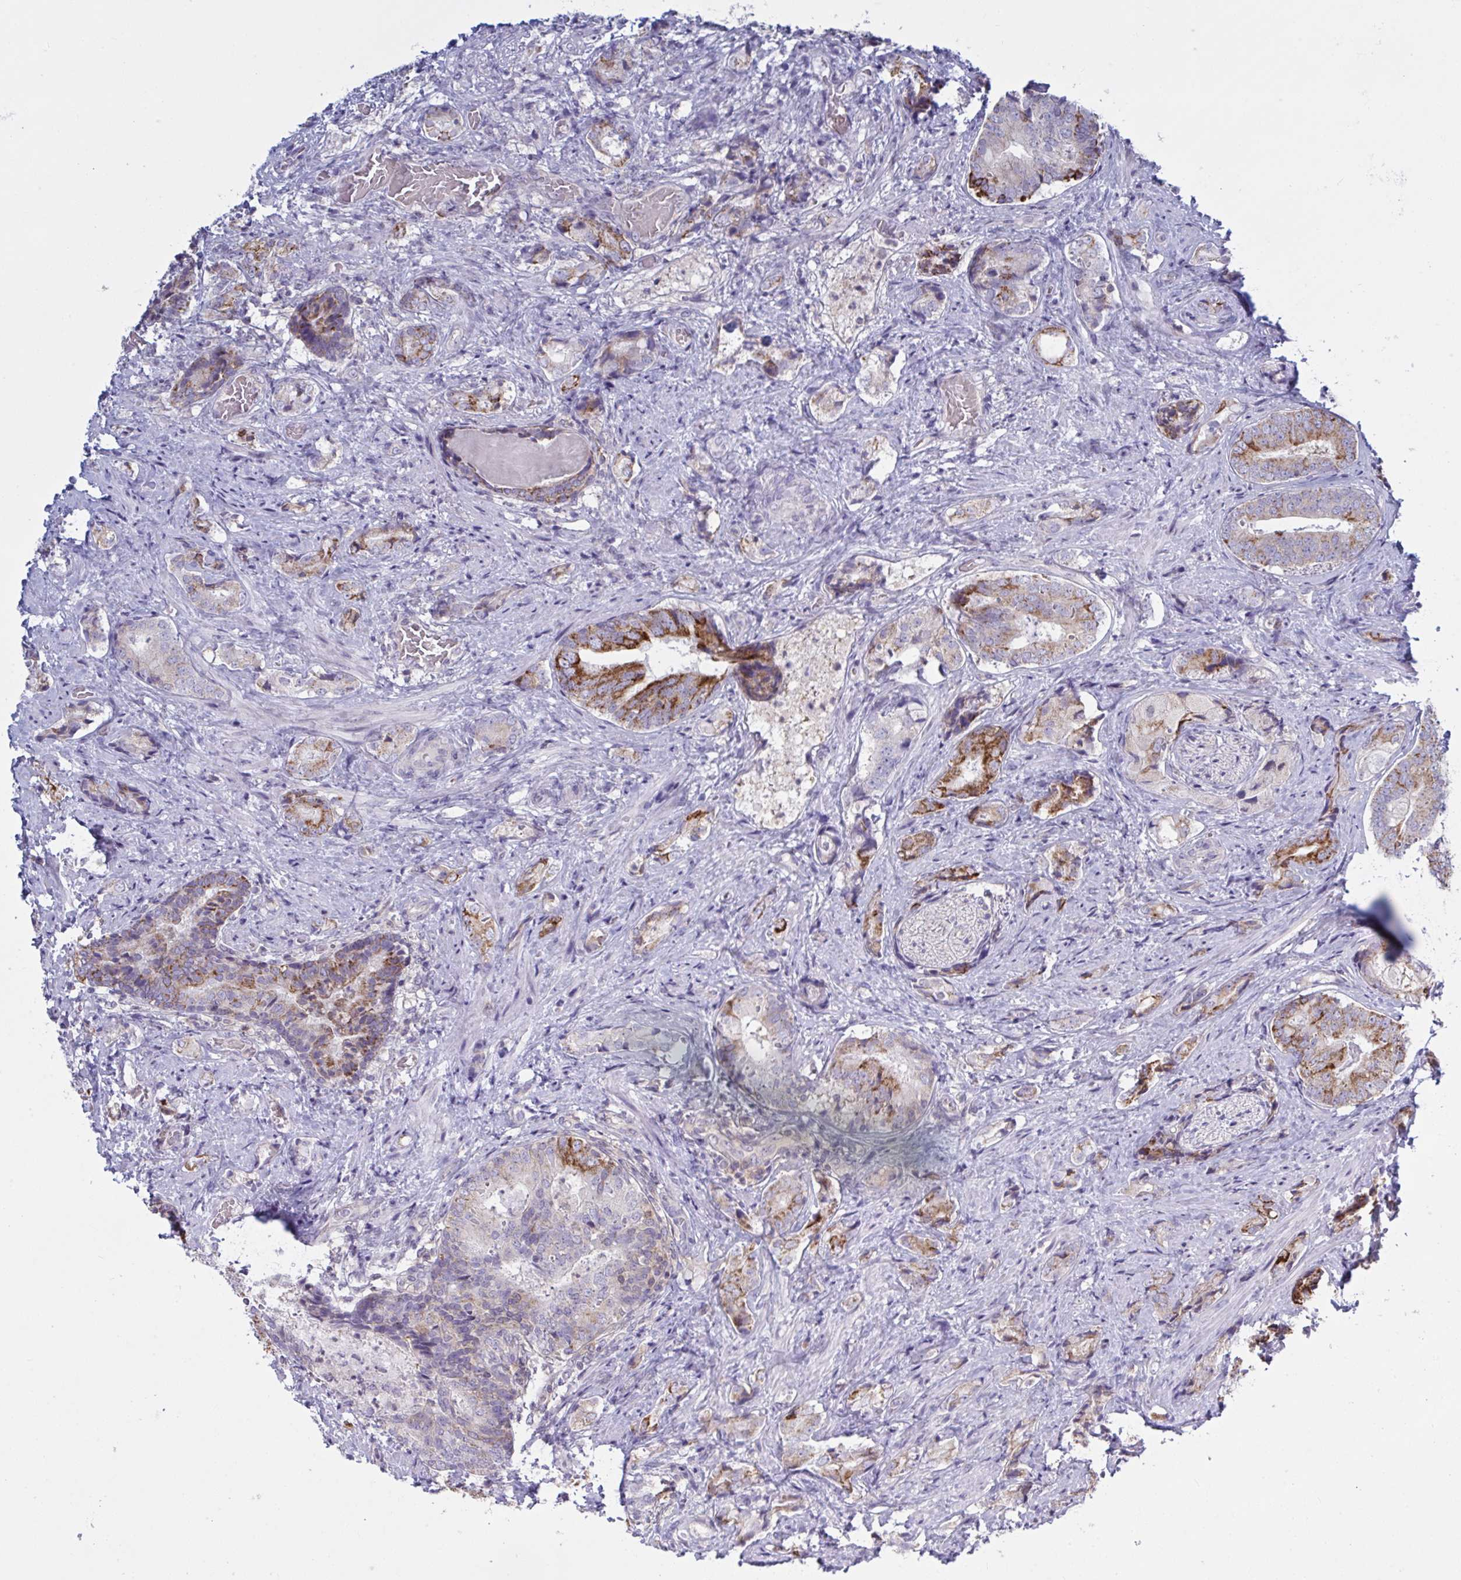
{"staining": {"intensity": "moderate", "quantity": "25%-75%", "location": "cytoplasmic/membranous"}, "tissue": "prostate cancer", "cell_type": "Tumor cells", "image_type": "cancer", "snomed": [{"axis": "morphology", "description": "Adenocarcinoma, High grade"}, {"axis": "topography", "description": "Prostate"}], "caption": "Prostate adenocarcinoma (high-grade) was stained to show a protein in brown. There is medium levels of moderate cytoplasmic/membranous expression in about 25%-75% of tumor cells.", "gene": "TANK", "patient": {"sex": "male", "age": 62}}